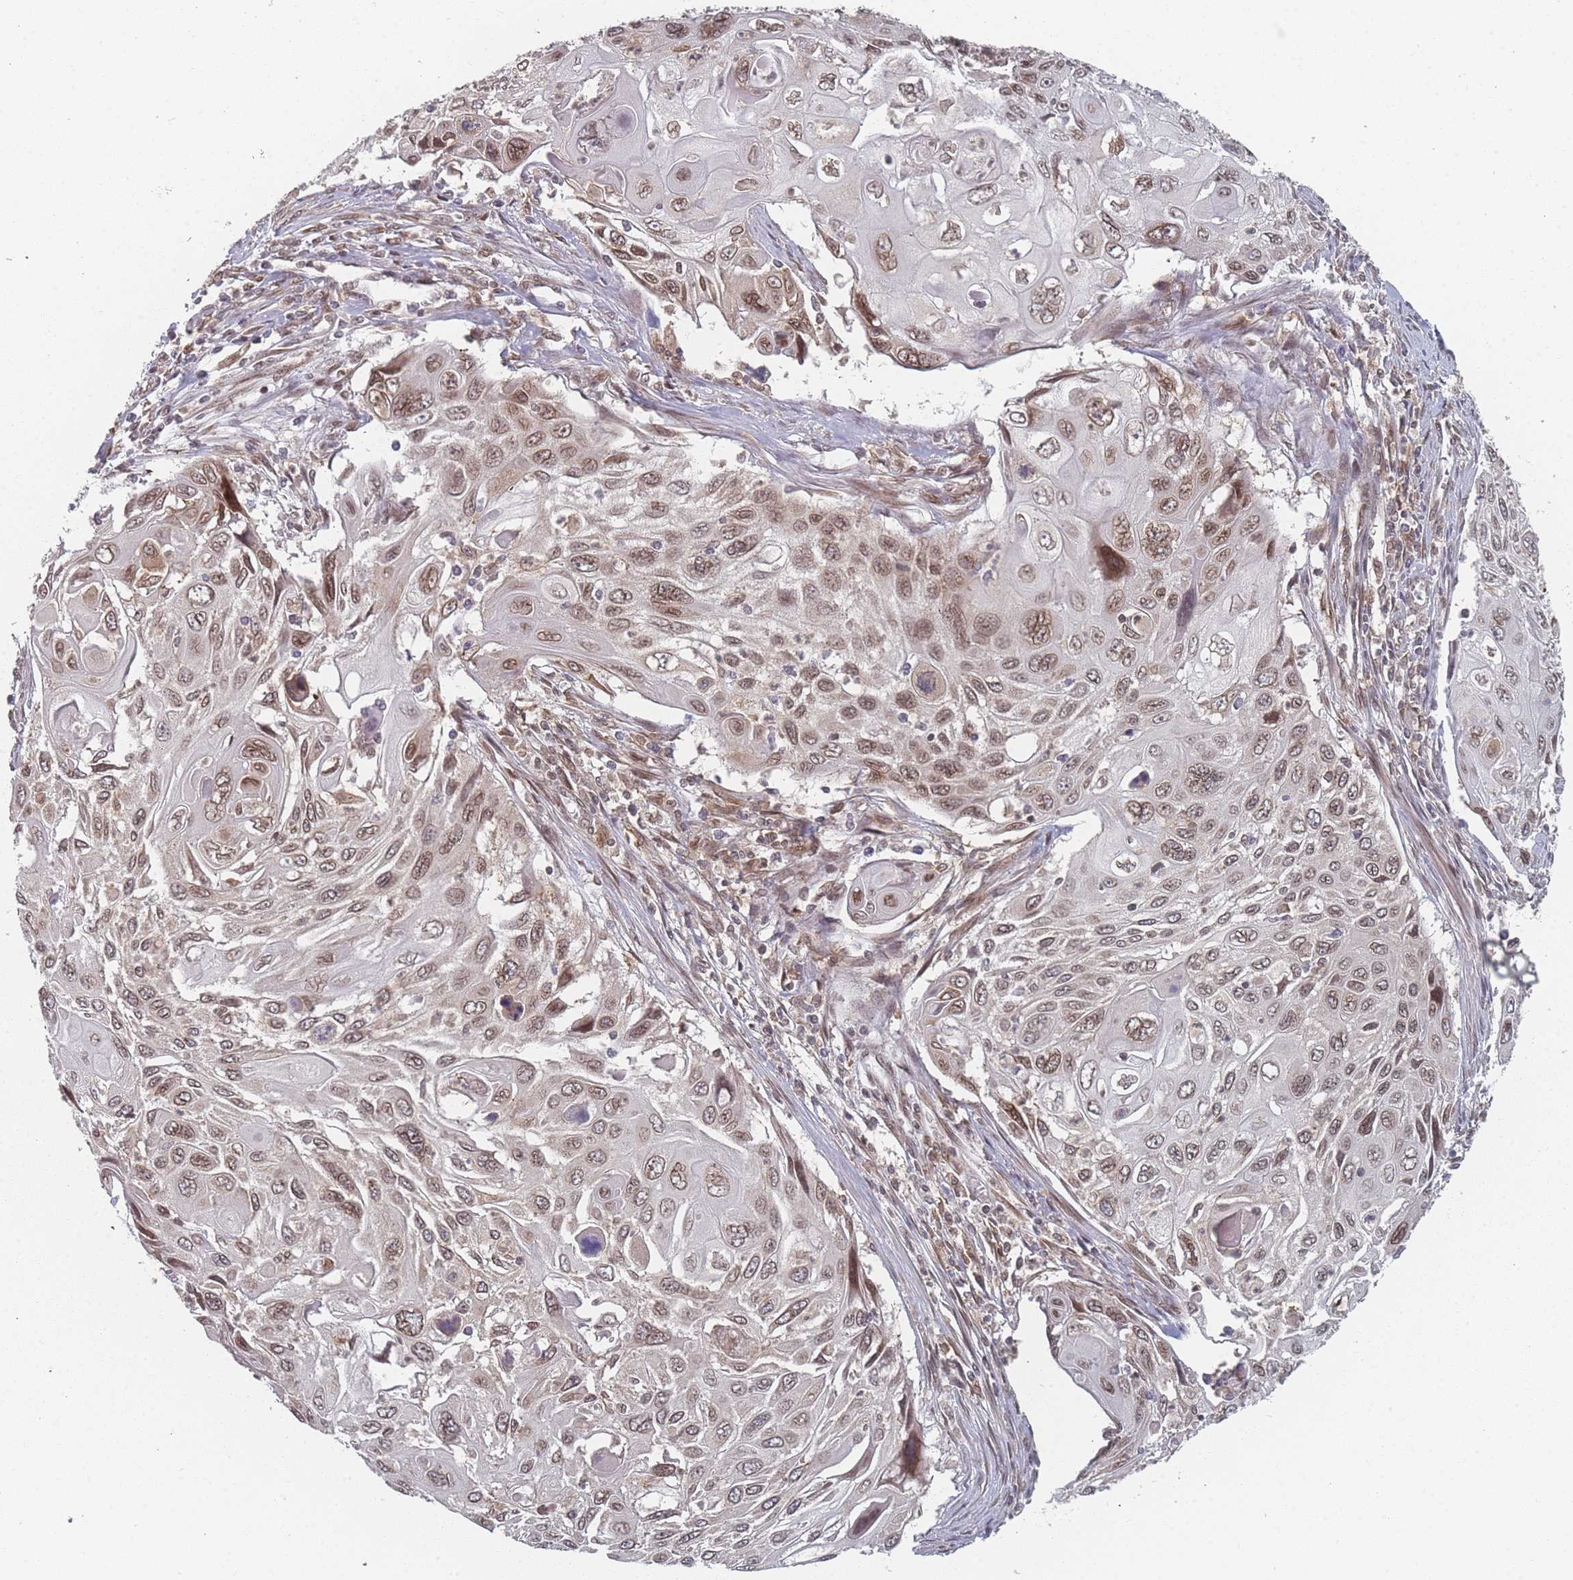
{"staining": {"intensity": "moderate", "quantity": ">75%", "location": "cytoplasmic/membranous,nuclear"}, "tissue": "cervical cancer", "cell_type": "Tumor cells", "image_type": "cancer", "snomed": [{"axis": "morphology", "description": "Squamous cell carcinoma, NOS"}, {"axis": "topography", "description": "Cervix"}], "caption": "Cervical cancer tissue reveals moderate cytoplasmic/membranous and nuclear staining in about >75% of tumor cells, visualized by immunohistochemistry.", "gene": "TBC1D25", "patient": {"sex": "female", "age": 70}}